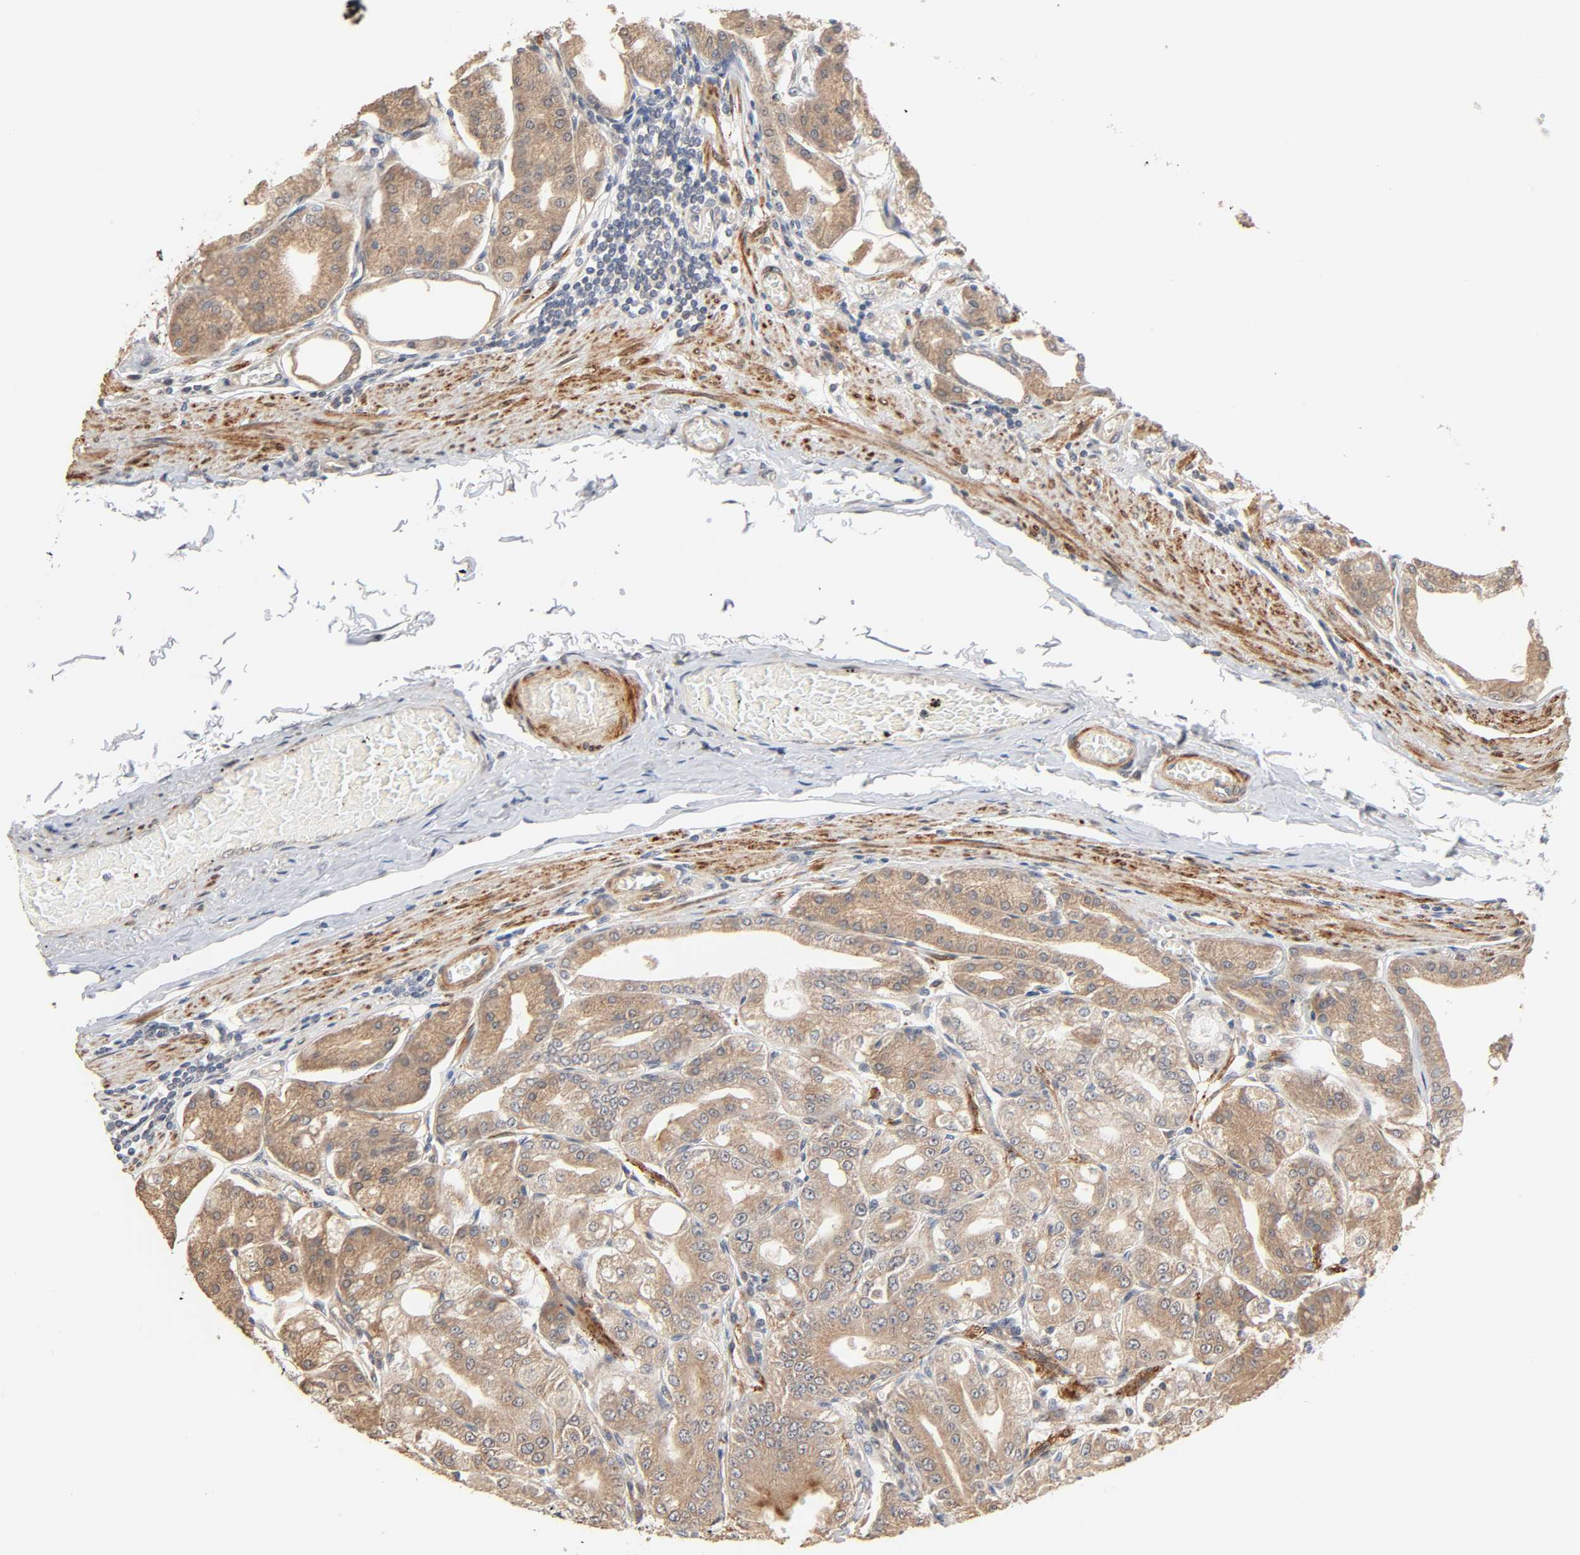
{"staining": {"intensity": "moderate", "quantity": ">75%", "location": "cytoplasmic/membranous,nuclear"}, "tissue": "stomach", "cell_type": "Glandular cells", "image_type": "normal", "snomed": [{"axis": "morphology", "description": "Normal tissue, NOS"}, {"axis": "topography", "description": "Stomach, lower"}], "caption": "This is a histology image of IHC staining of benign stomach, which shows moderate expression in the cytoplasmic/membranous,nuclear of glandular cells.", "gene": "NEMF", "patient": {"sex": "male", "age": 71}}